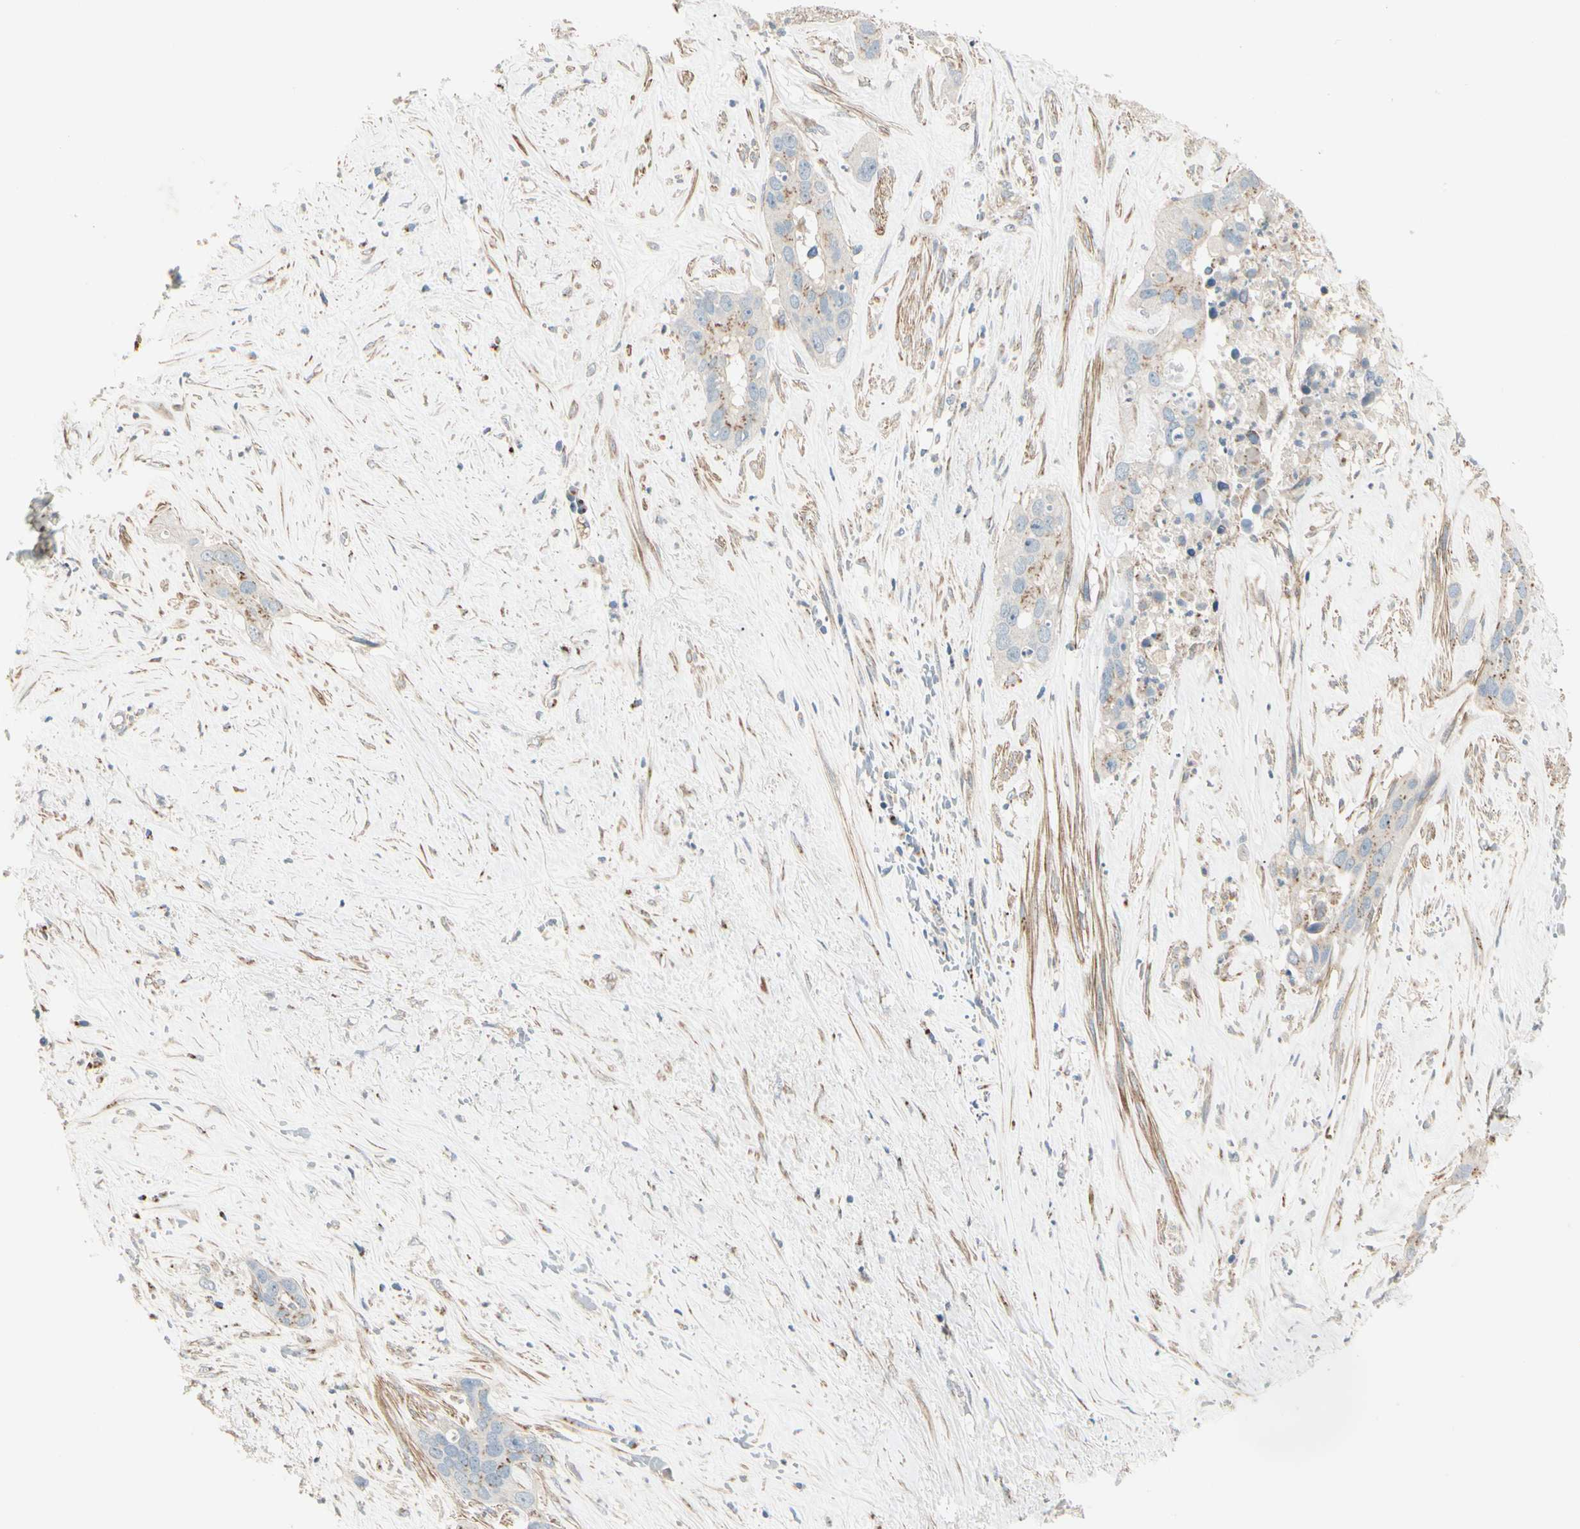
{"staining": {"intensity": "moderate", "quantity": "25%-75%", "location": "cytoplasmic/membranous"}, "tissue": "liver cancer", "cell_type": "Tumor cells", "image_type": "cancer", "snomed": [{"axis": "morphology", "description": "Cholangiocarcinoma"}, {"axis": "topography", "description": "Liver"}], "caption": "Liver cancer (cholangiocarcinoma) stained with a protein marker exhibits moderate staining in tumor cells.", "gene": "ABCA3", "patient": {"sex": "female", "age": 65}}